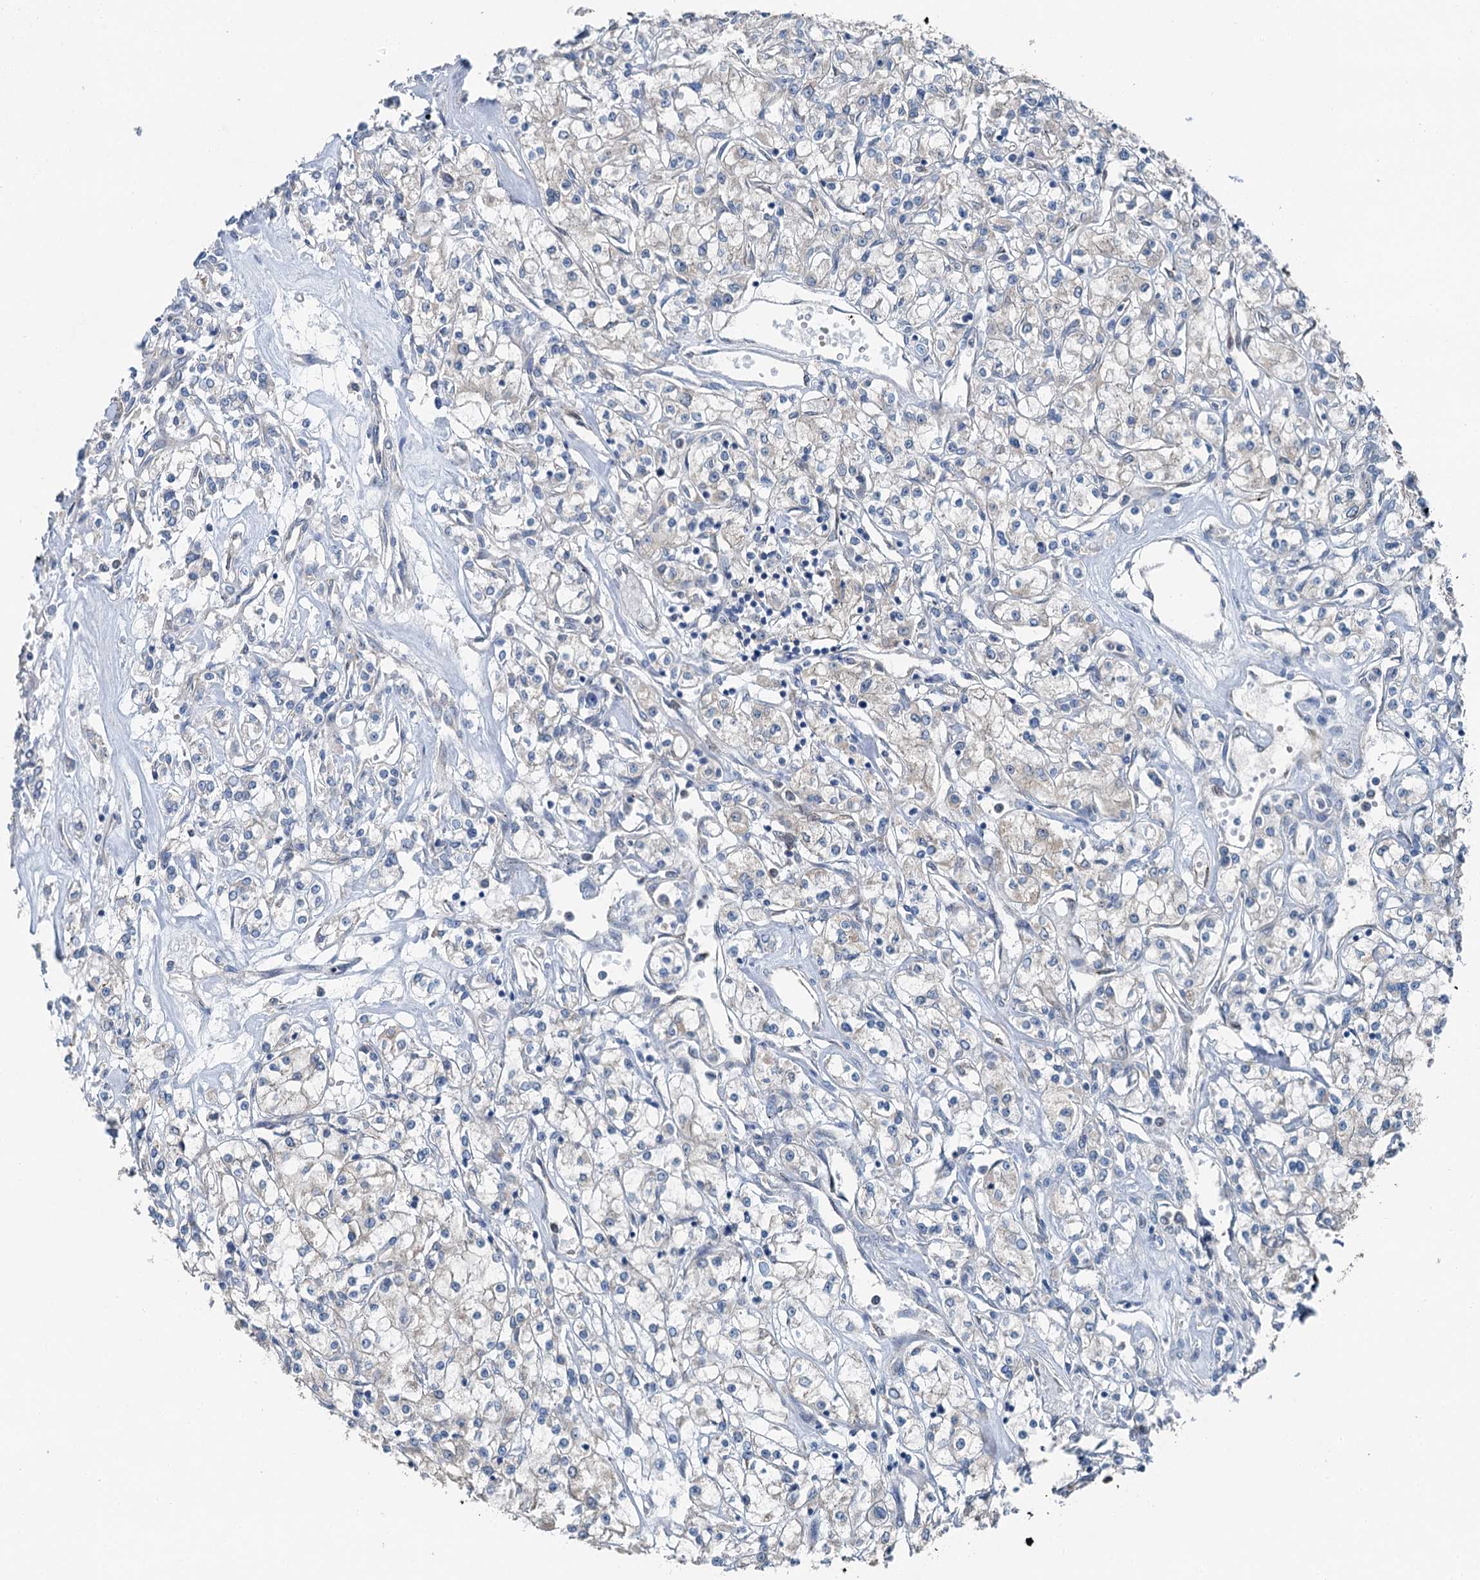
{"staining": {"intensity": "negative", "quantity": "none", "location": "none"}, "tissue": "renal cancer", "cell_type": "Tumor cells", "image_type": "cancer", "snomed": [{"axis": "morphology", "description": "Adenocarcinoma, NOS"}, {"axis": "topography", "description": "Kidney"}], "caption": "Human renal cancer (adenocarcinoma) stained for a protein using immunohistochemistry (IHC) demonstrates no expression in tumor cells.", "gene": "C6orf120", "patient": {"sex": "female", "age": 59}}